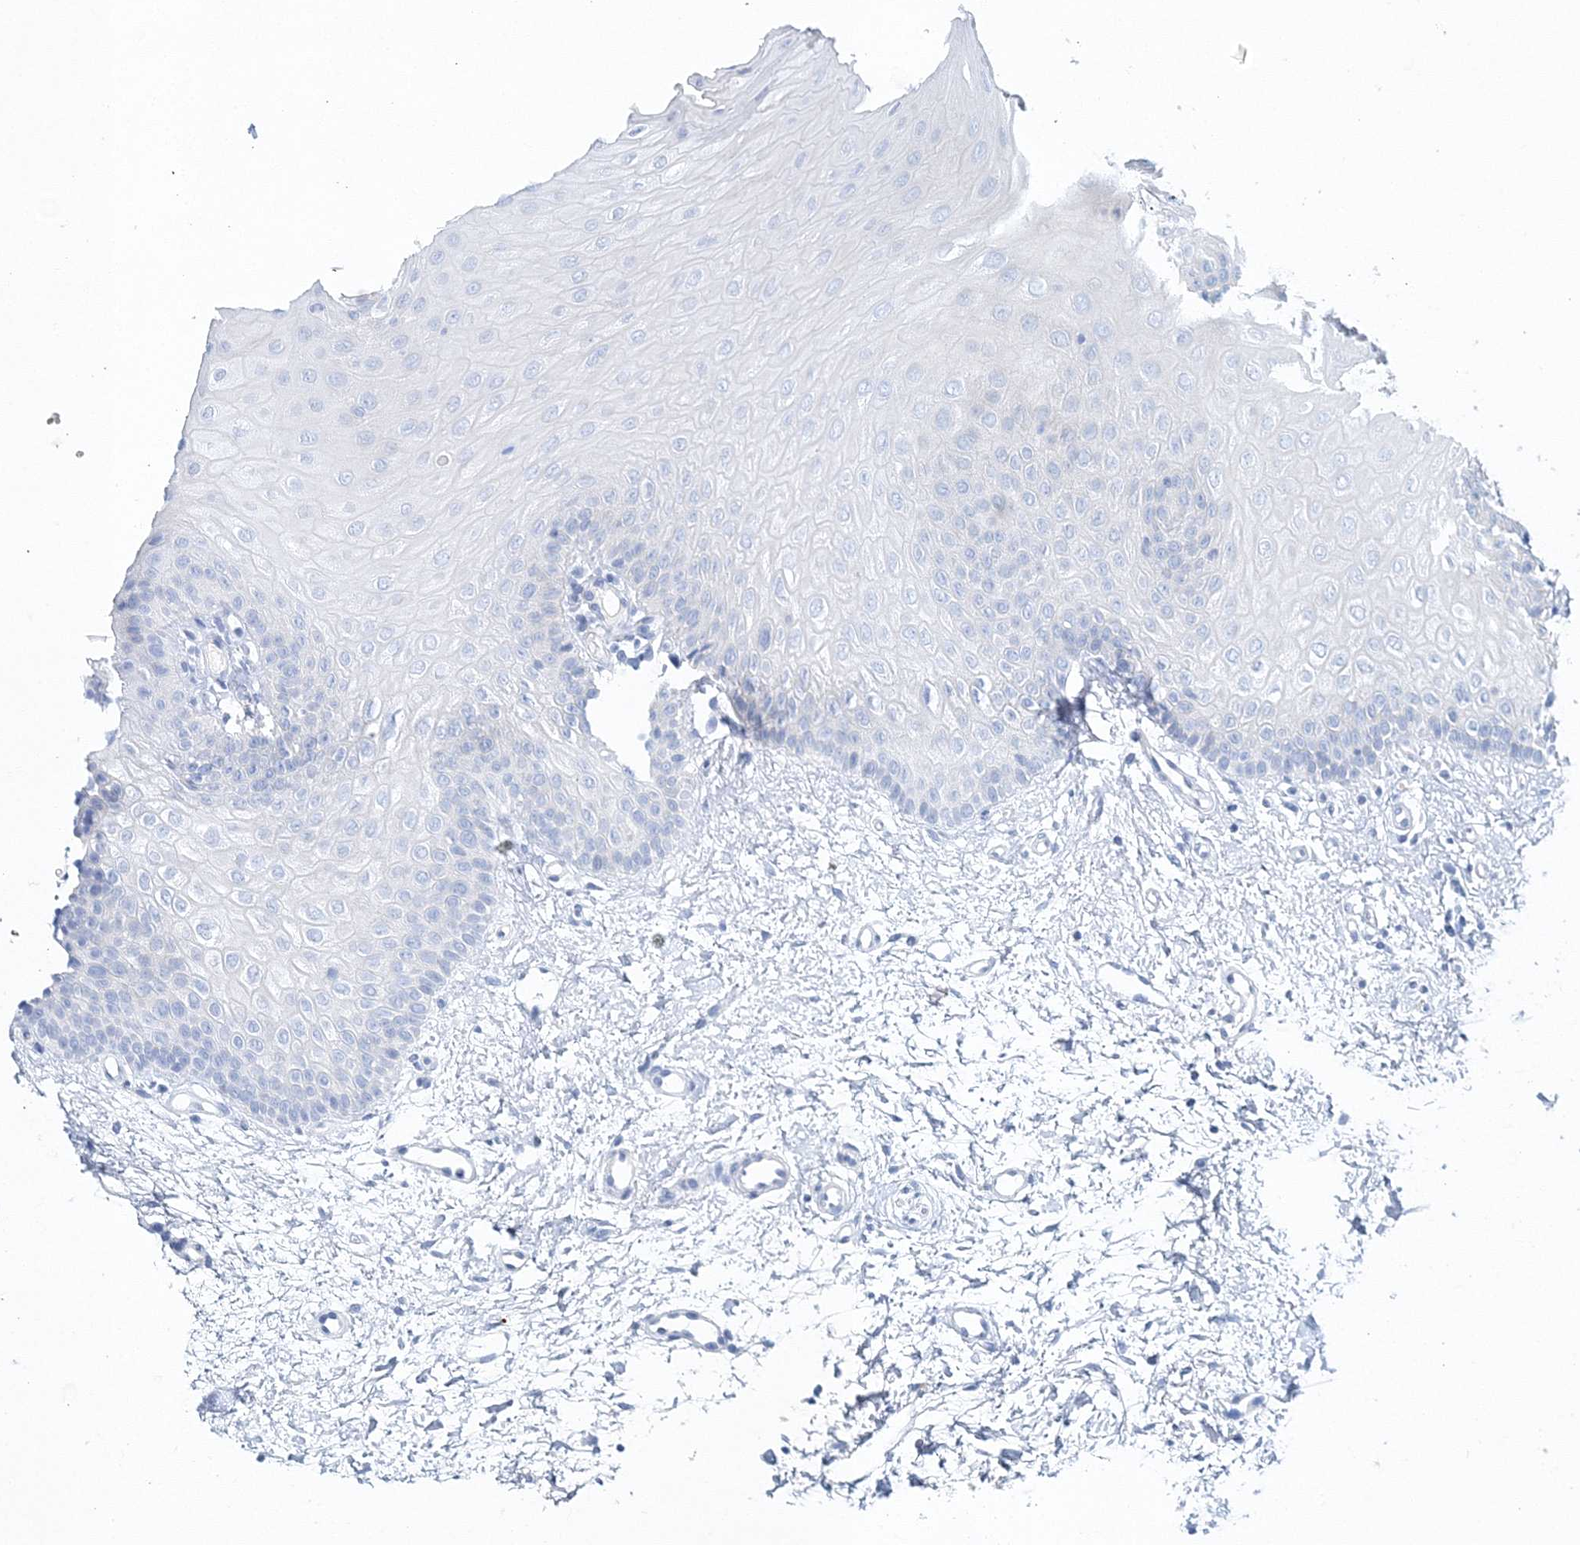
{"staining": {"intensity": "negative", "quantity": "none", "location": "none"}, "tissue": "oral mucosa", "cell_type": "Squamous epithelial cells", "image_type": "normal", "snomed": [{"axis": "morphology", "description": "Normal tissue, NOS"}, {"axis": "topography", "description": "Oral tissue"}], "caption": "DAB (3,3'-diaminobenzidine) immunohistochemical staining of normal oral mucosa reveals no significant positivity in squamous epithelial cells. The staining is performed using DAB brown chromogen with nuclei counter-stained in using hematoxylin.", "gene": "VILL", "patient": {"sex": "female", "age": 68}}